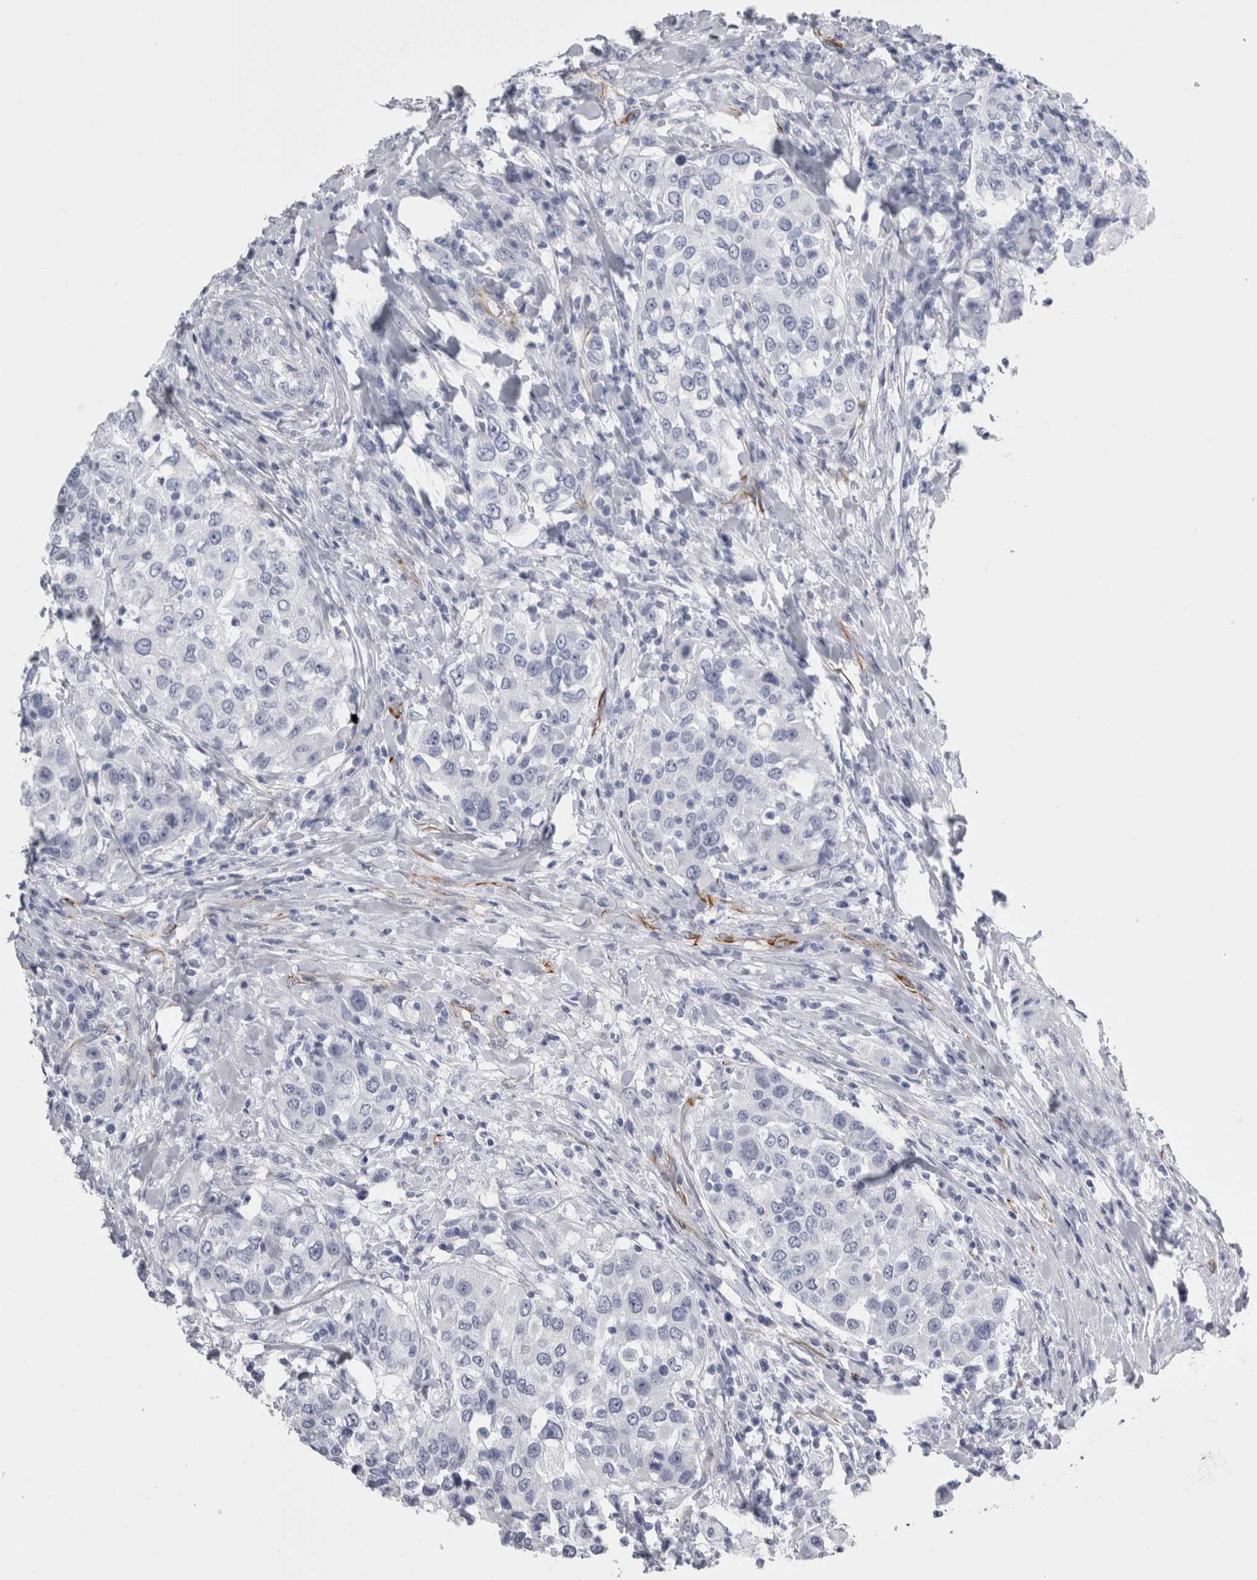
{"staining": {"intensity": "negative", "quantity": "none", "location": "none"}, "tissue": "urothelial cancer", "cell_type": "Tumor cells", "image_type": "cancer", "snomed": [{"axis": "morphology", "description": "Urothelial carcinoma, High grade"}, {"axis": "topography", "description": "Urinary bladder"}], "caption": "Photomicrograph shows no protein expression in tumor cells of urothelial carcinoma (high-grade) tissue.", "gene": "VWDE", "patient": {"sex": "female", "age": 80}}